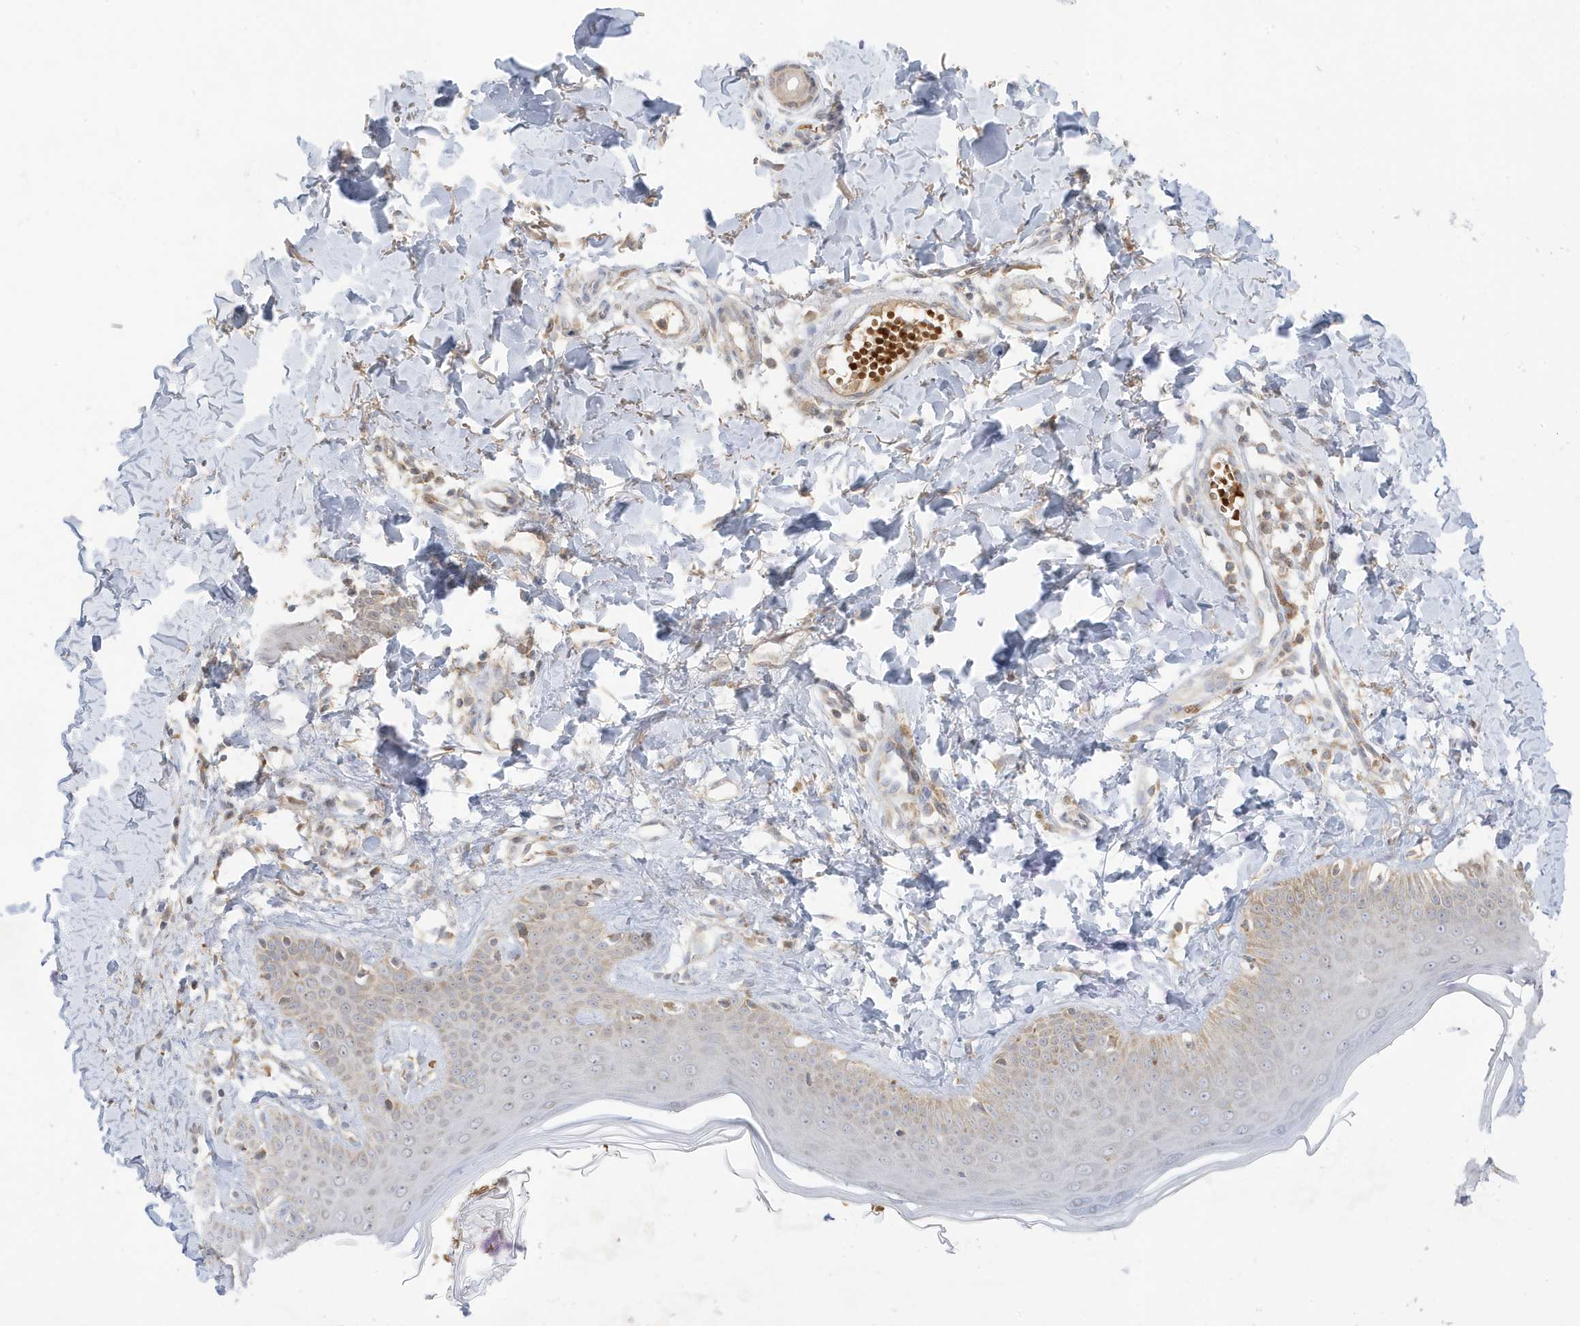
{"staining": {"intensity": "weak", "quantity": ">75%", "location": "cytoplasmic/membranous"}, "tissue": "skin", "cell_type": "Fibroblasts", "image_type": "normal", "snomed": [{"axis": "morphology", "description": "Normal tissue, NOS"}, {"axis": "topography", "description": "Skin"}], "caption": "Fibroblasts reveal weak cytoplasmic/membranous expression in about >75% of cells in benign skin. (DAB IHC with brightfield microscopy, high magnification).", "gene": "NPPC", "patient": {"sex": "male", "age": 52}}